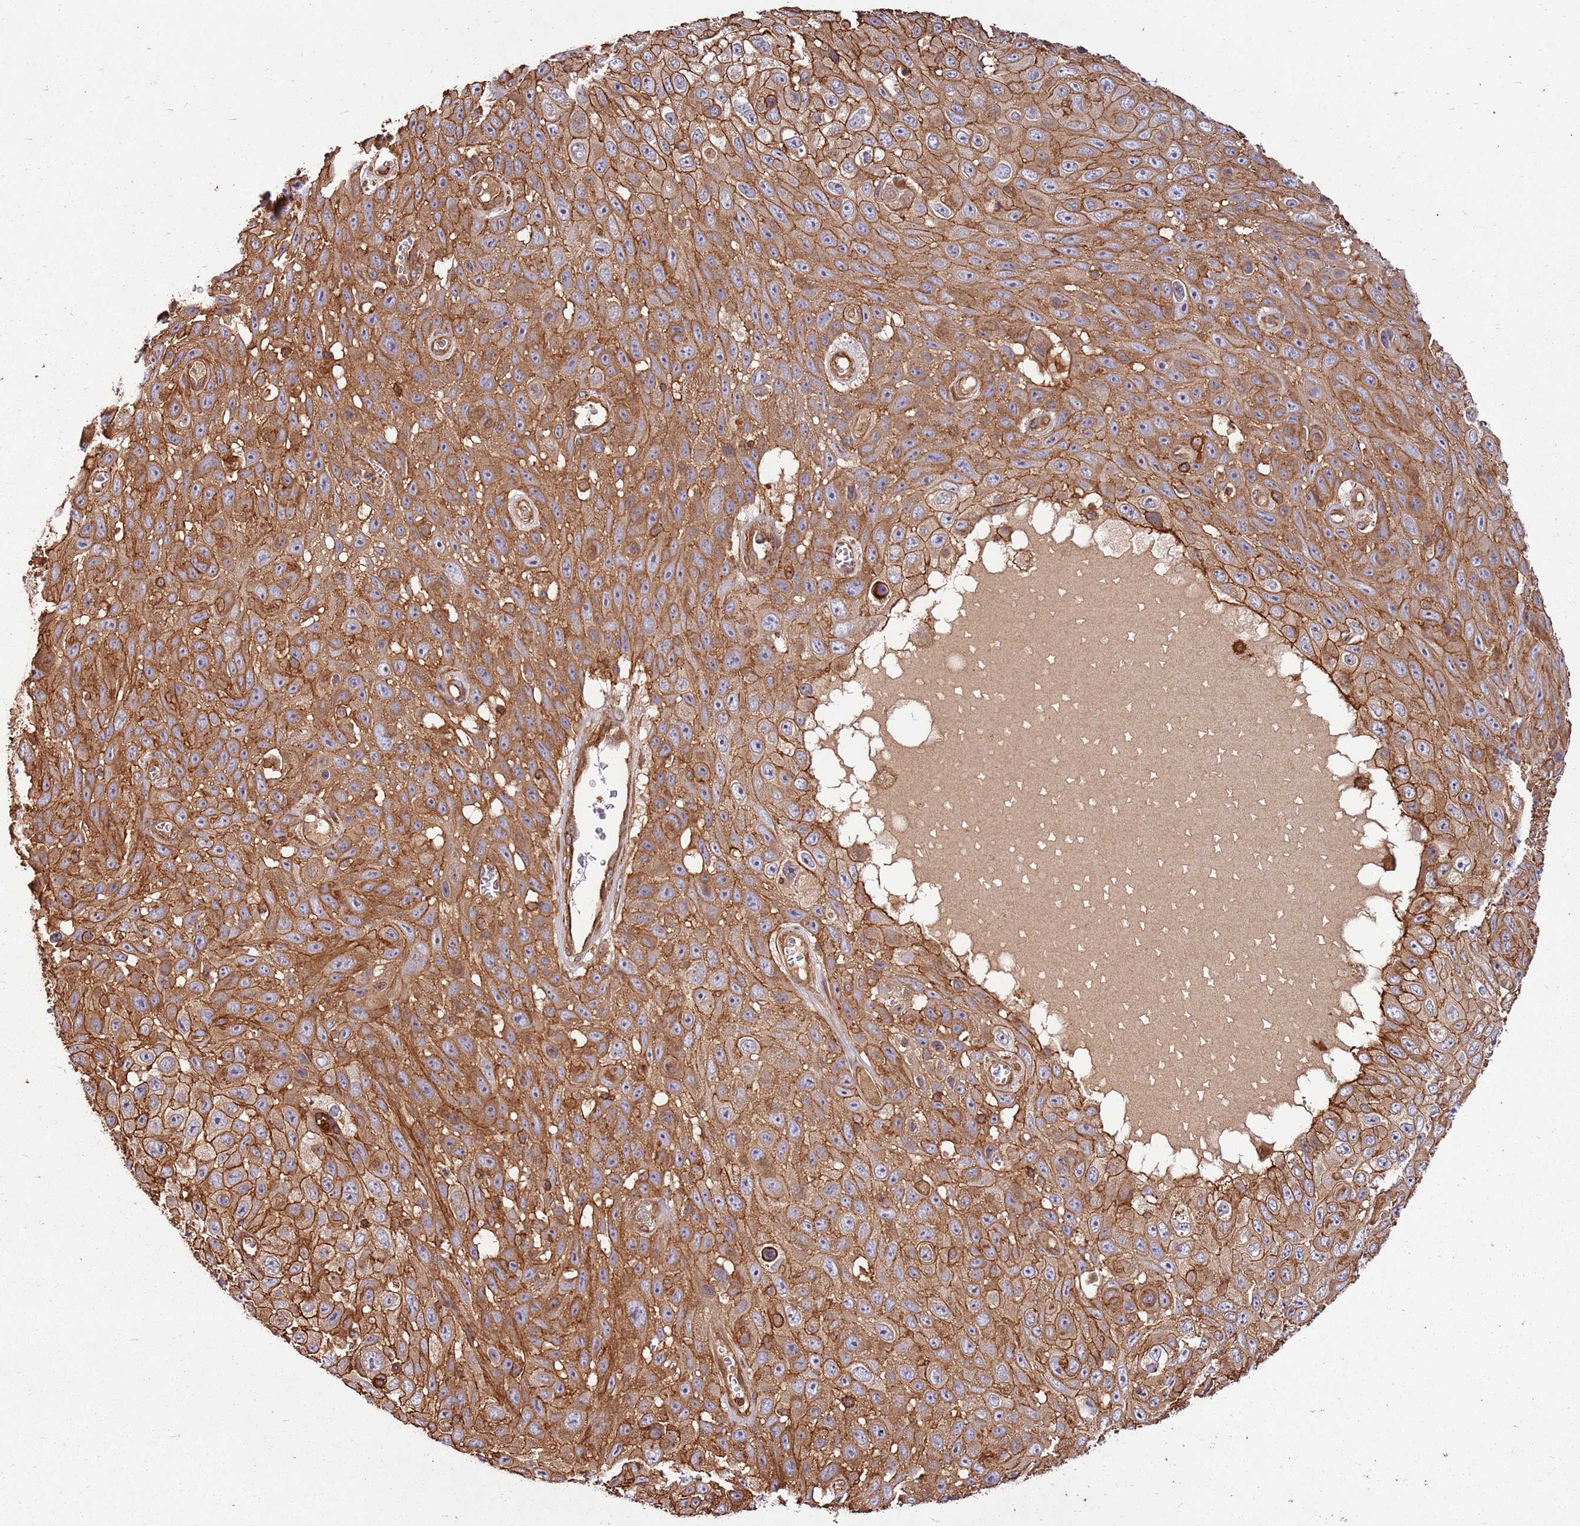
{"staining": {"intensity": "moderate", "quantity": ">75%", "location": "cytoplasmic/membranous"}, "tissue": "skin cancer", "cell_type": "Tumor cells", "image_type": "cancer", "snomed": [{"axis": "morphology", "description": "Squamous cell carcinoma, NOS"}, {"axis": "topography", "description": "Skin"}], "caption": "Immunohistochemical staining of human skin cancer (squamous cell carcinoma) reveals moderate cytoplasmic/membranous protein staining in about >75% of tumor cells.", "gene": "ACVR2A", "patient": {"sex": "male", "age": 82}}